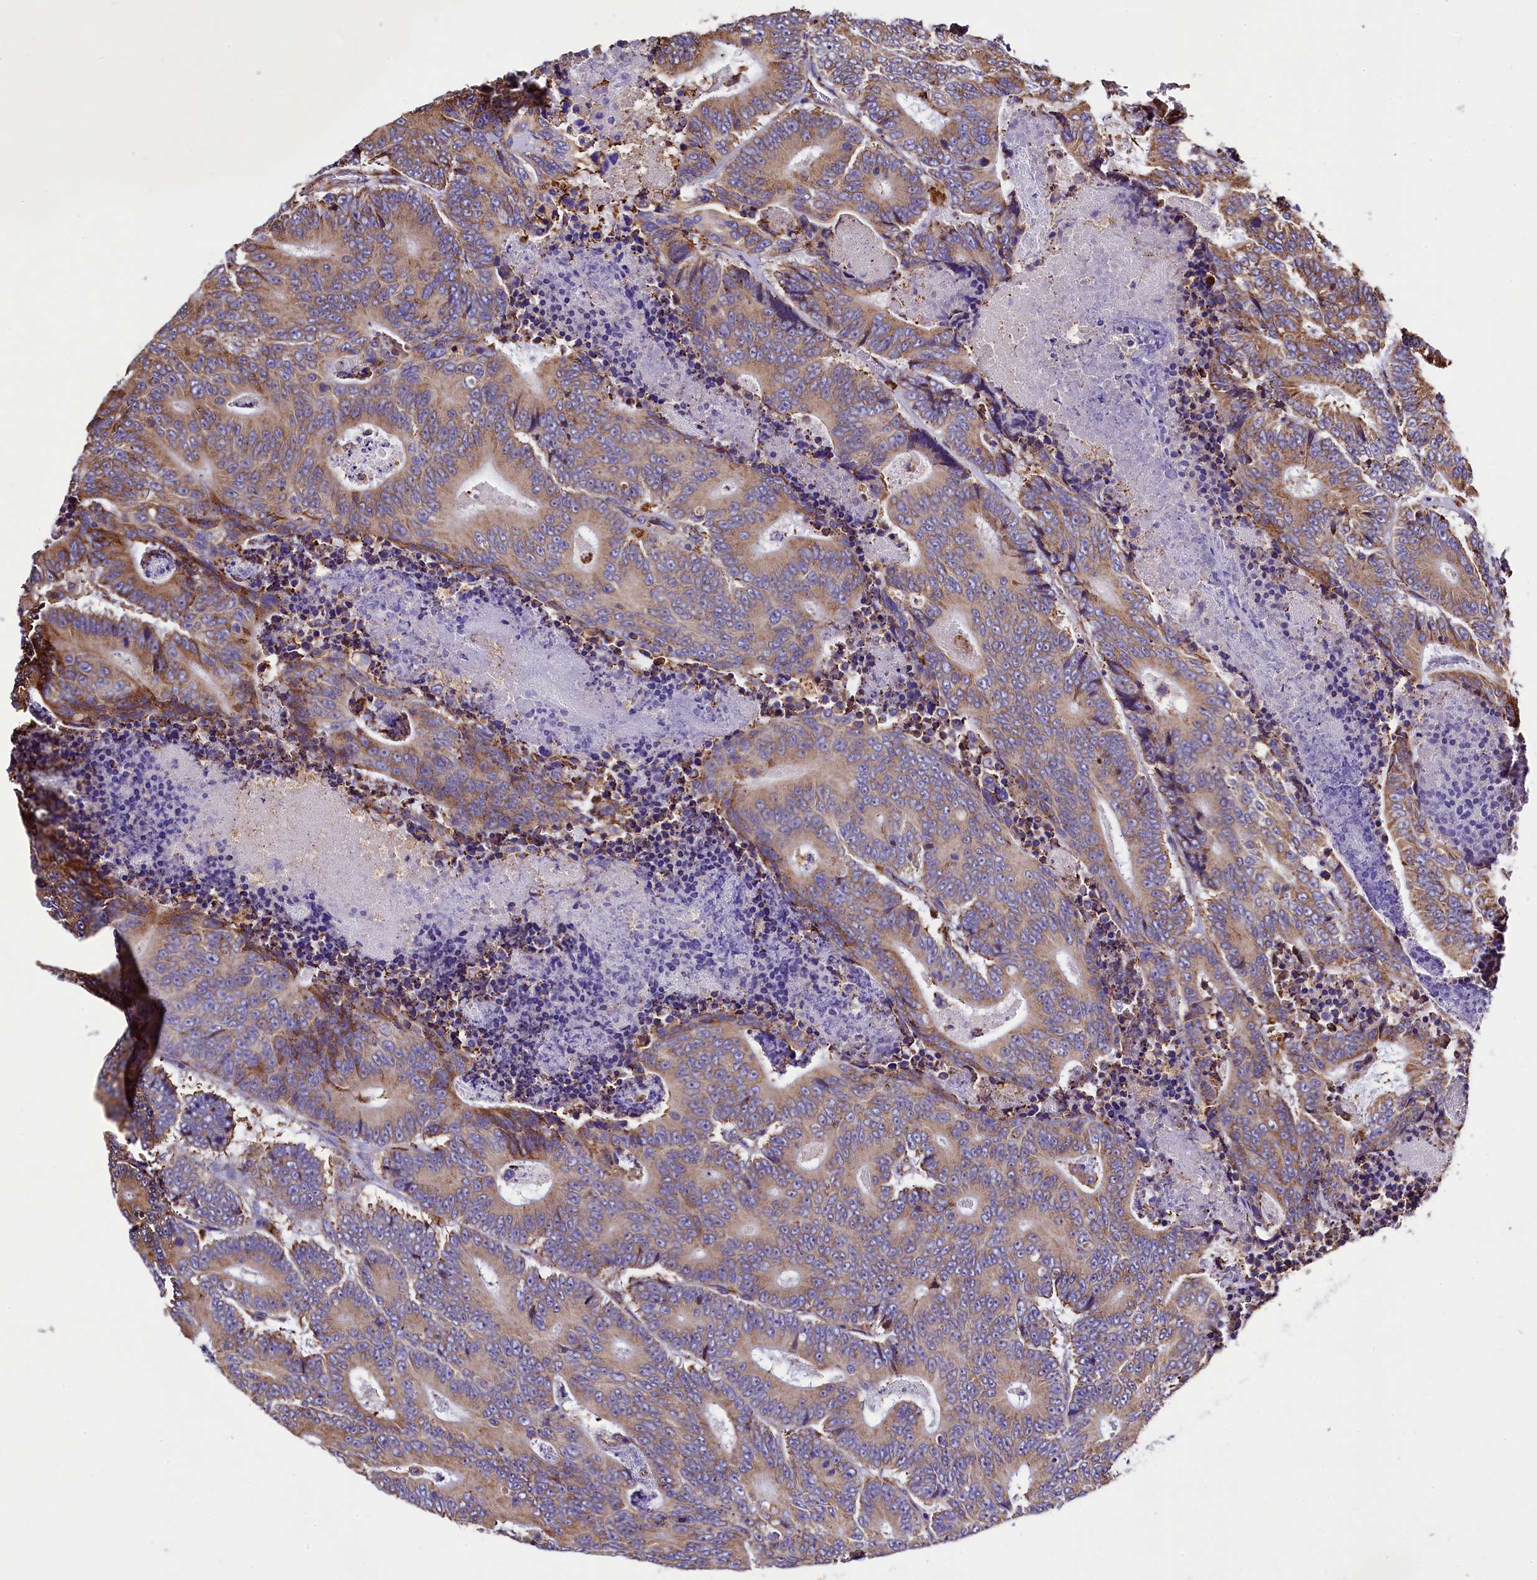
{"staining": {"intensity": "moderate", "quantity": ">75%", "location": "cytoplasmic/membranous"}, "tissue": "colorectal cancer", "cell_type": "Tumor cells", "image_type": "cancer", "snomed": [{"axis": "morphology", "description": "Adenocarcinoma, NOS"}, {"axis": "topography", "description": "Colon"}], "caption": "DAB immunohistochemical staining of human adenocarcinoma (colorectal) shows moderate cytoplasmic/membranous protein positivity in approximately >75% of tumor cells.", "gene": "CAPS2", "patient": {"sex": "male", "age": 83}}